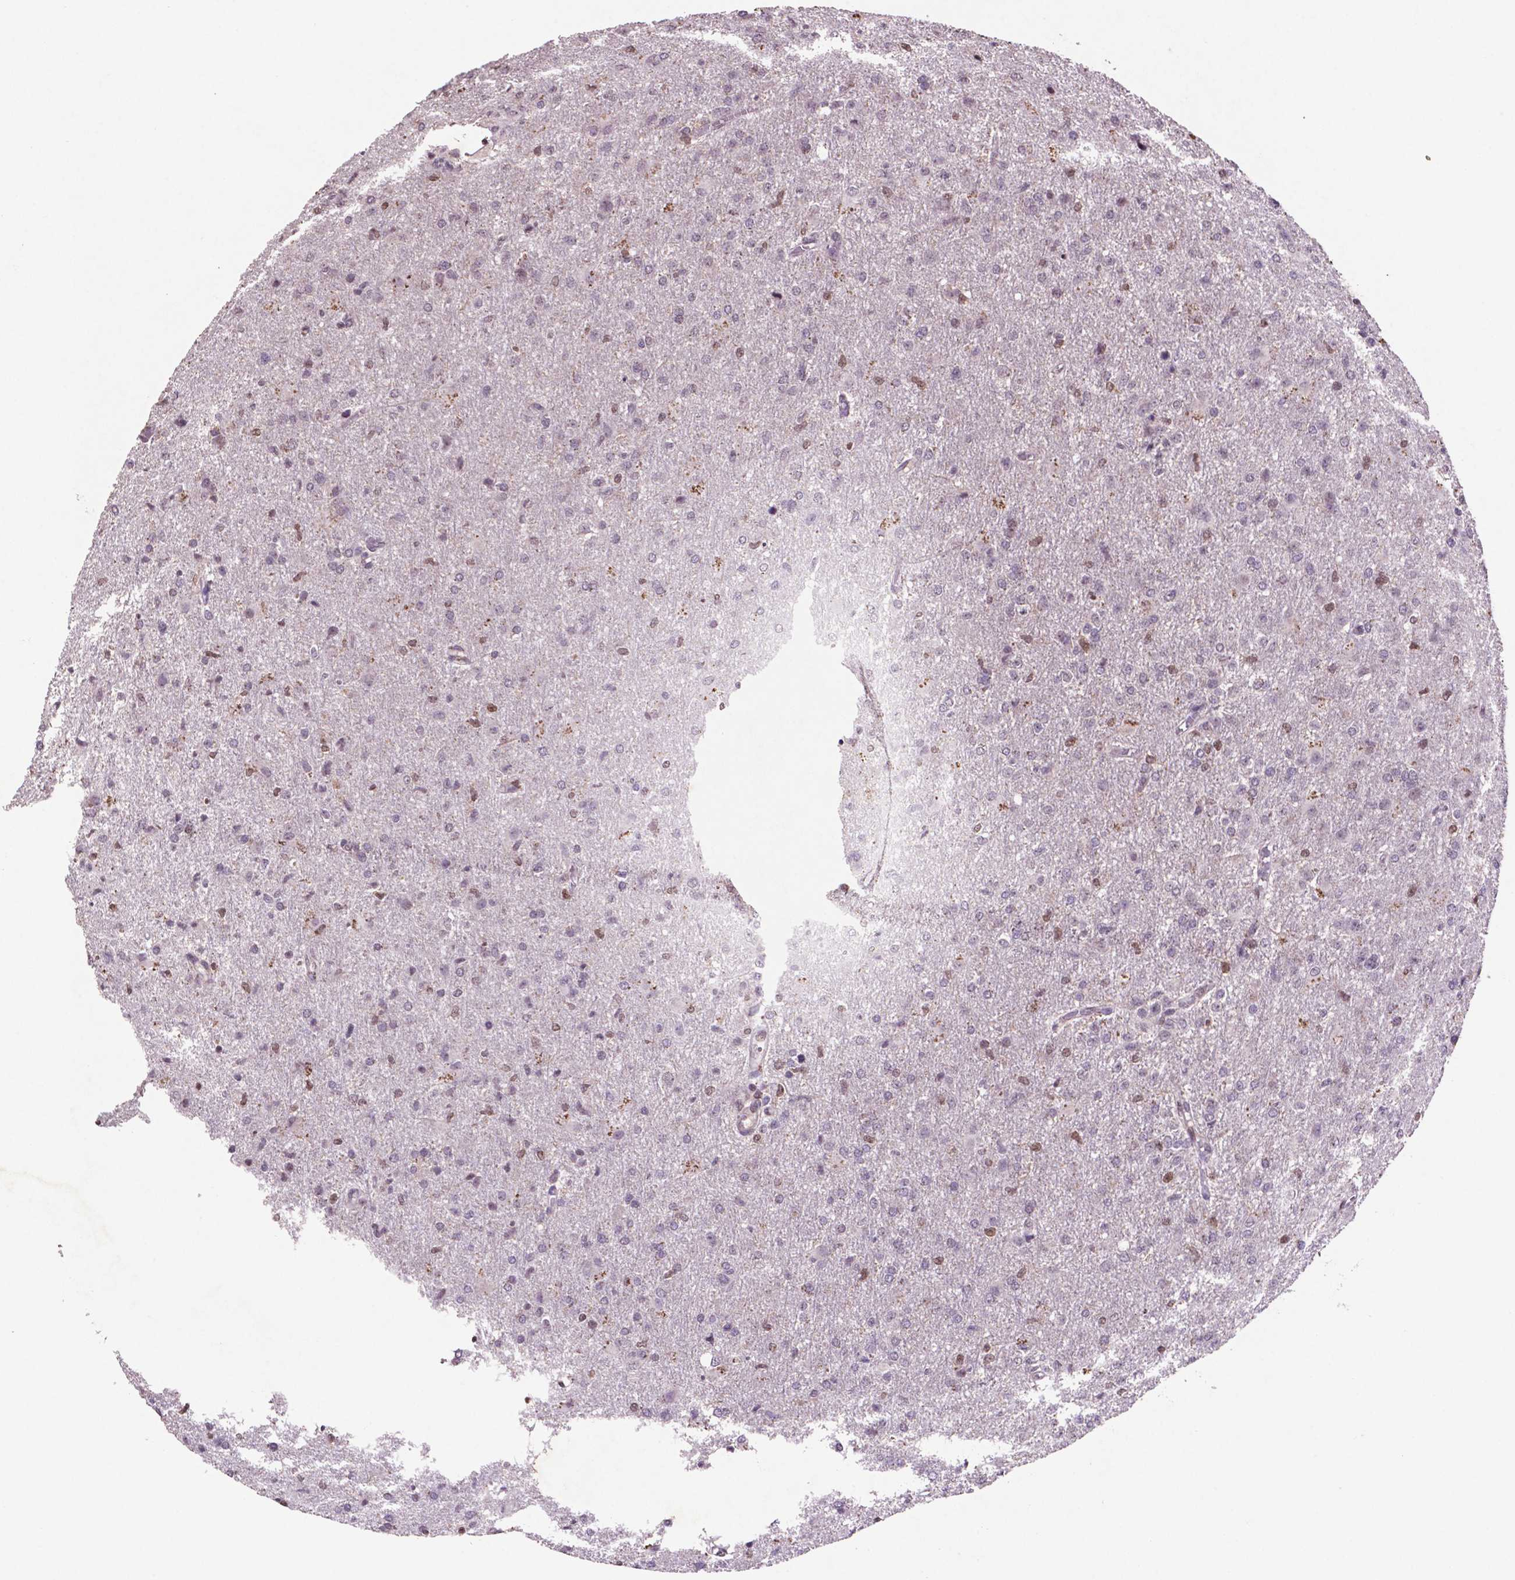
{"staining": {"intensity": "moderate", "quantity": "<25%", "location": "nuclear"}, "tissue": "glioma", "cell_type": "Tumor cells", "image_type": "cancer", "snomed": [{"axis": "morphology", "description": "Glioma, malignant, High grade"}, {"axis": "topography", "description": "Brain"}], "caption": "Protein positivity by IHC exhibits moderate nuclear staining in about <25% of tumor cells in malignant high-grade glioma. The staining is performed using DAB (3,3'-diaminobenzidine) brown chromogen to label protein expression. The nuclei are counter-stained blue using hematoxylin.", "gene": "GLRX", "patient": {"sex": "male", "age": 68}}